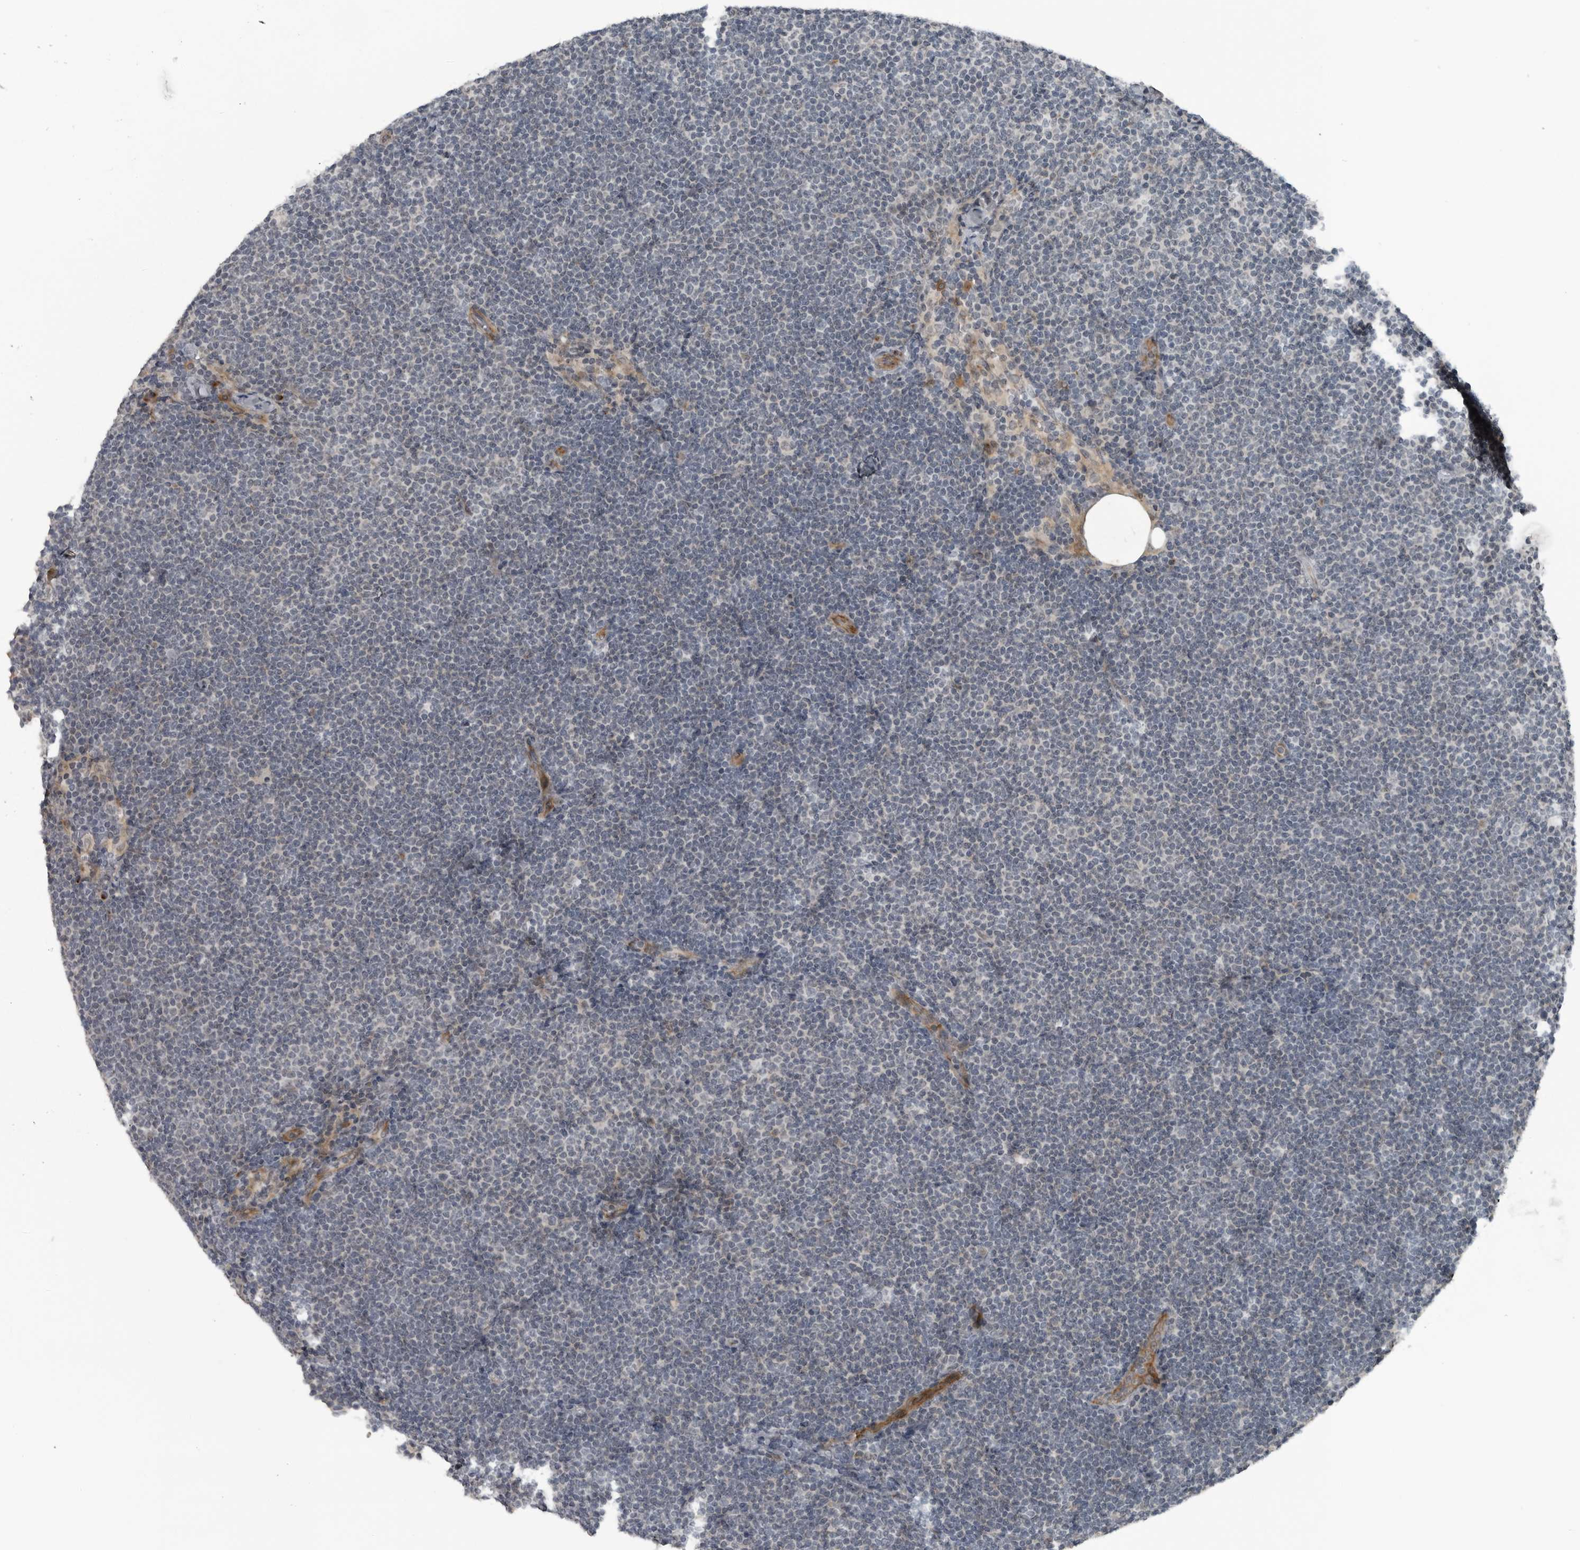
{"staining": {"intensity": "negative", "quantity": "none", "location": "none"}, "tissue": "lymphoma", "cell_type": "Tumor cells", "image_type": "cancer", "snomed": [{"axis": "morphology", "description": "Malignant lymphoma, non-Hodgkin's type, Low grade"}, {"axis": "topography", "description": "Lymph node"}], "caption": "DAB immunohistochemical staining of lymphoma reveals no significant staining in tumor cells.", "gene": "GAK", "patient": {"sex": "female", "age": 53}}